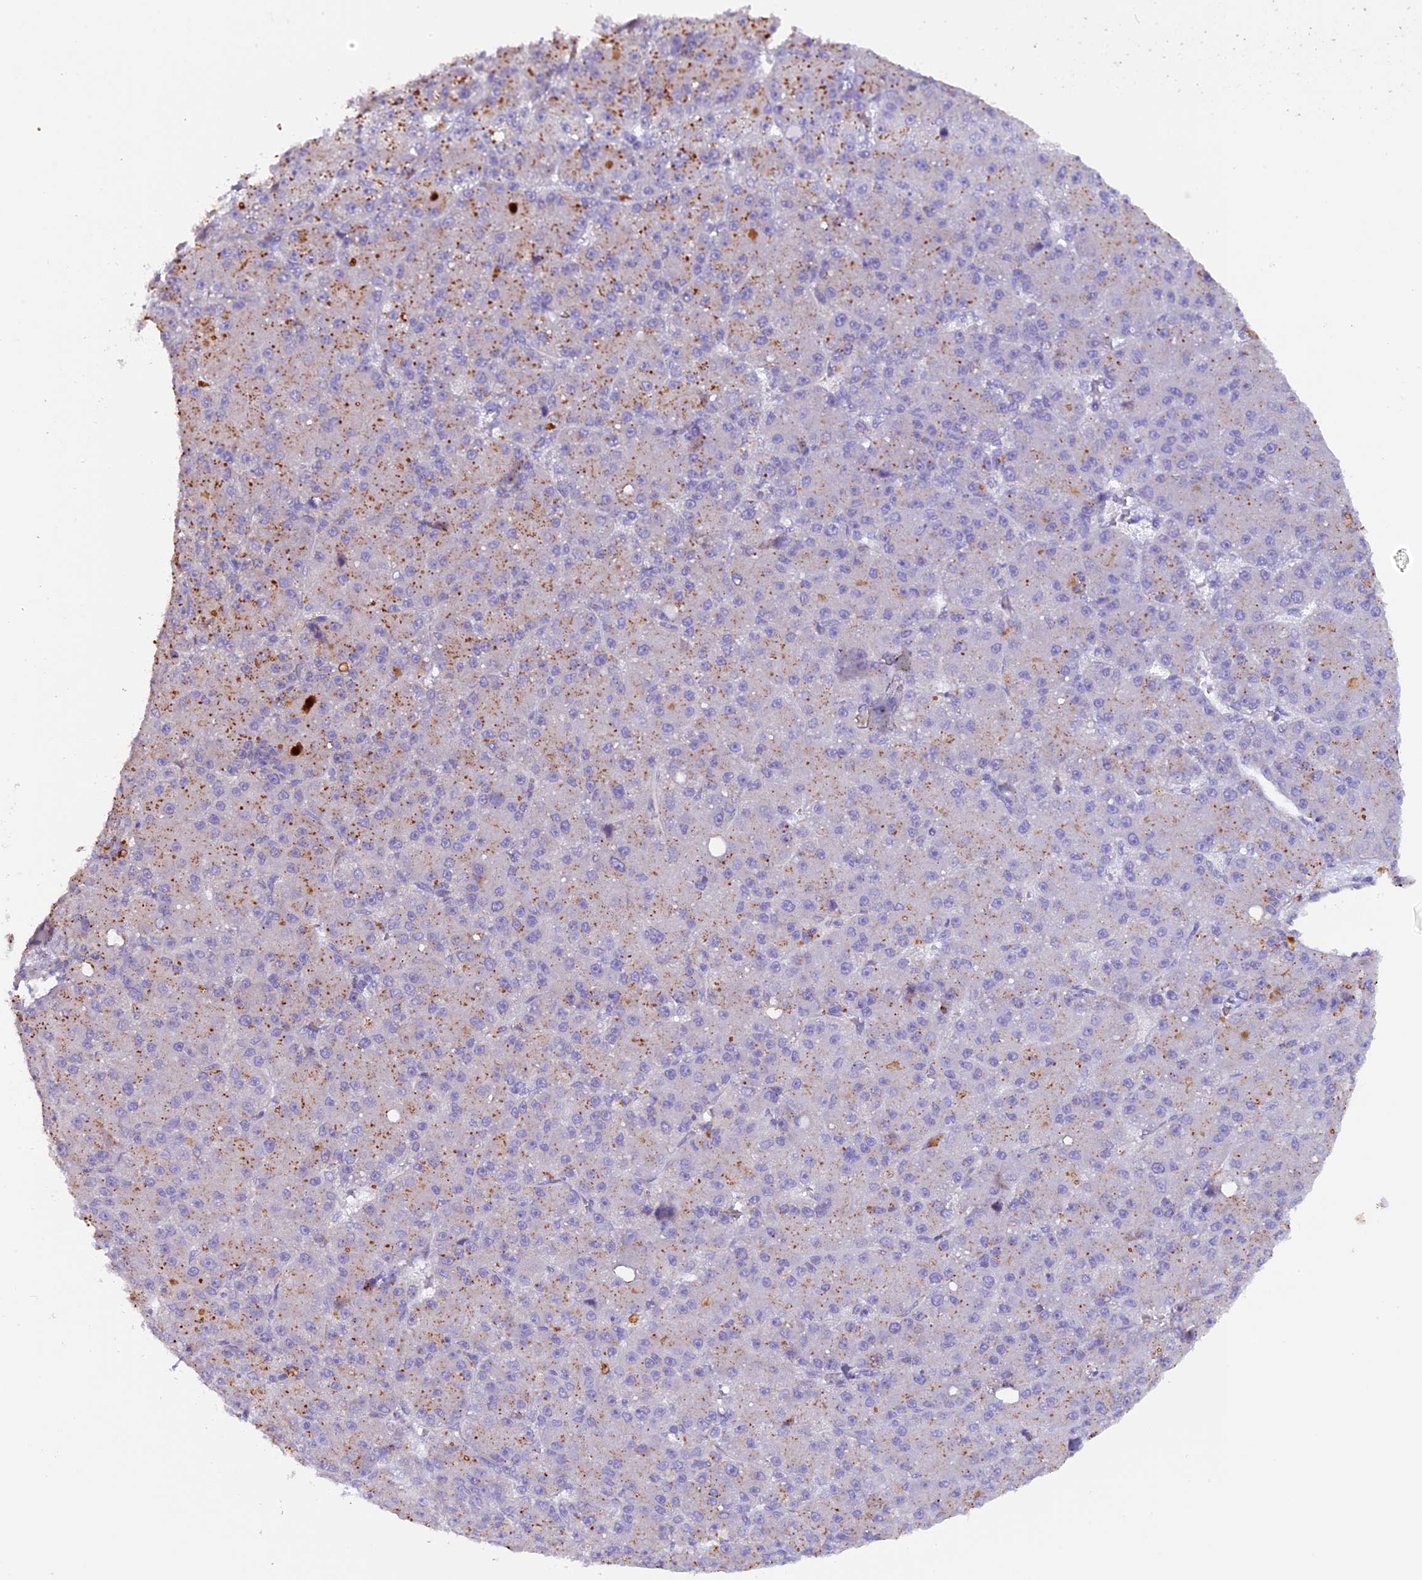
{"staining": {"intensity": "moderate", "quantity": "<25%", "location": "cytoplasmic/membranous"}, "tissue": "liver cancer", "cell_type": "Tumor cells", "image_type": "cancer", "snomed": [{"axis": "morphology", "description": "Carcinoma, Hepatocellular, NOS"}, {"axis": "topography", "description": "Liver"}], "caption": "Immunohistochemistry photomicrograph of human hepatocellular carcinoma (liver) stained for a protein (brown), which exhibits low levels of moderate cytoplasmic/membranous expression in approximately <25% of tumor cells.", "gene": "NCK2", "patient": {"sex": "male", "age": 67}}